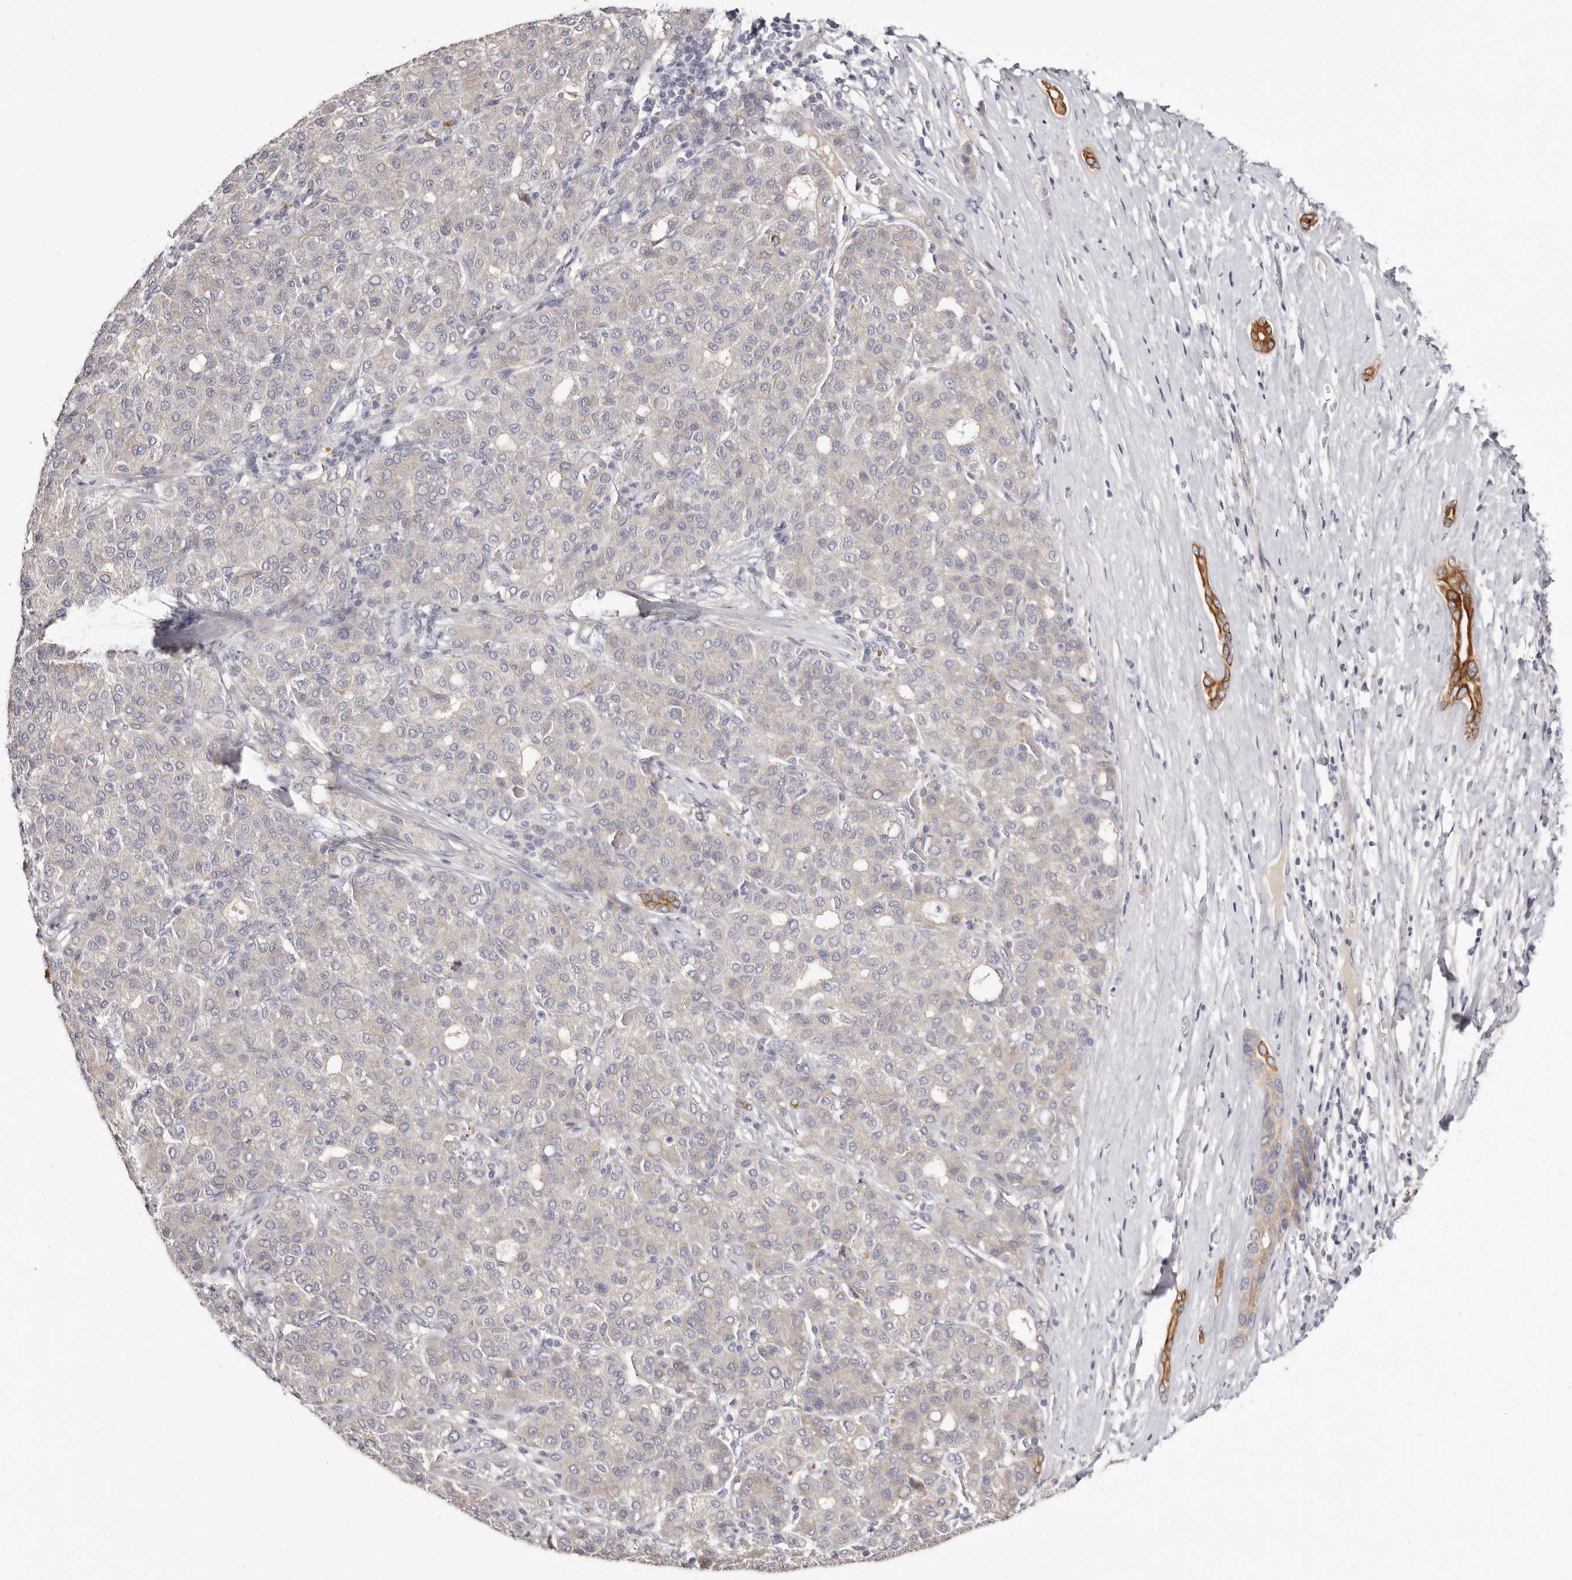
{"staining": {"intensity": "negative", "quantity": "none", "location": "none"}, "tissue": "liver cancer", "cell_type": "Tumor cells", "image_type": "cancer", "snomed": [{"axis": "morphology", "description": "Carcinoma, Hepatocellular, NOS"}, {"axis": "topography", "description": "Liver"}], "caption": "This image is of liver hepatocellular carcinoma stained with immunohistochemistry to label a protein in brown with the nuclei are counter-stained blue. There is no staining in tumor cells.", "gene": "STK16", "patient": {"sex": "male", "age": 65}}